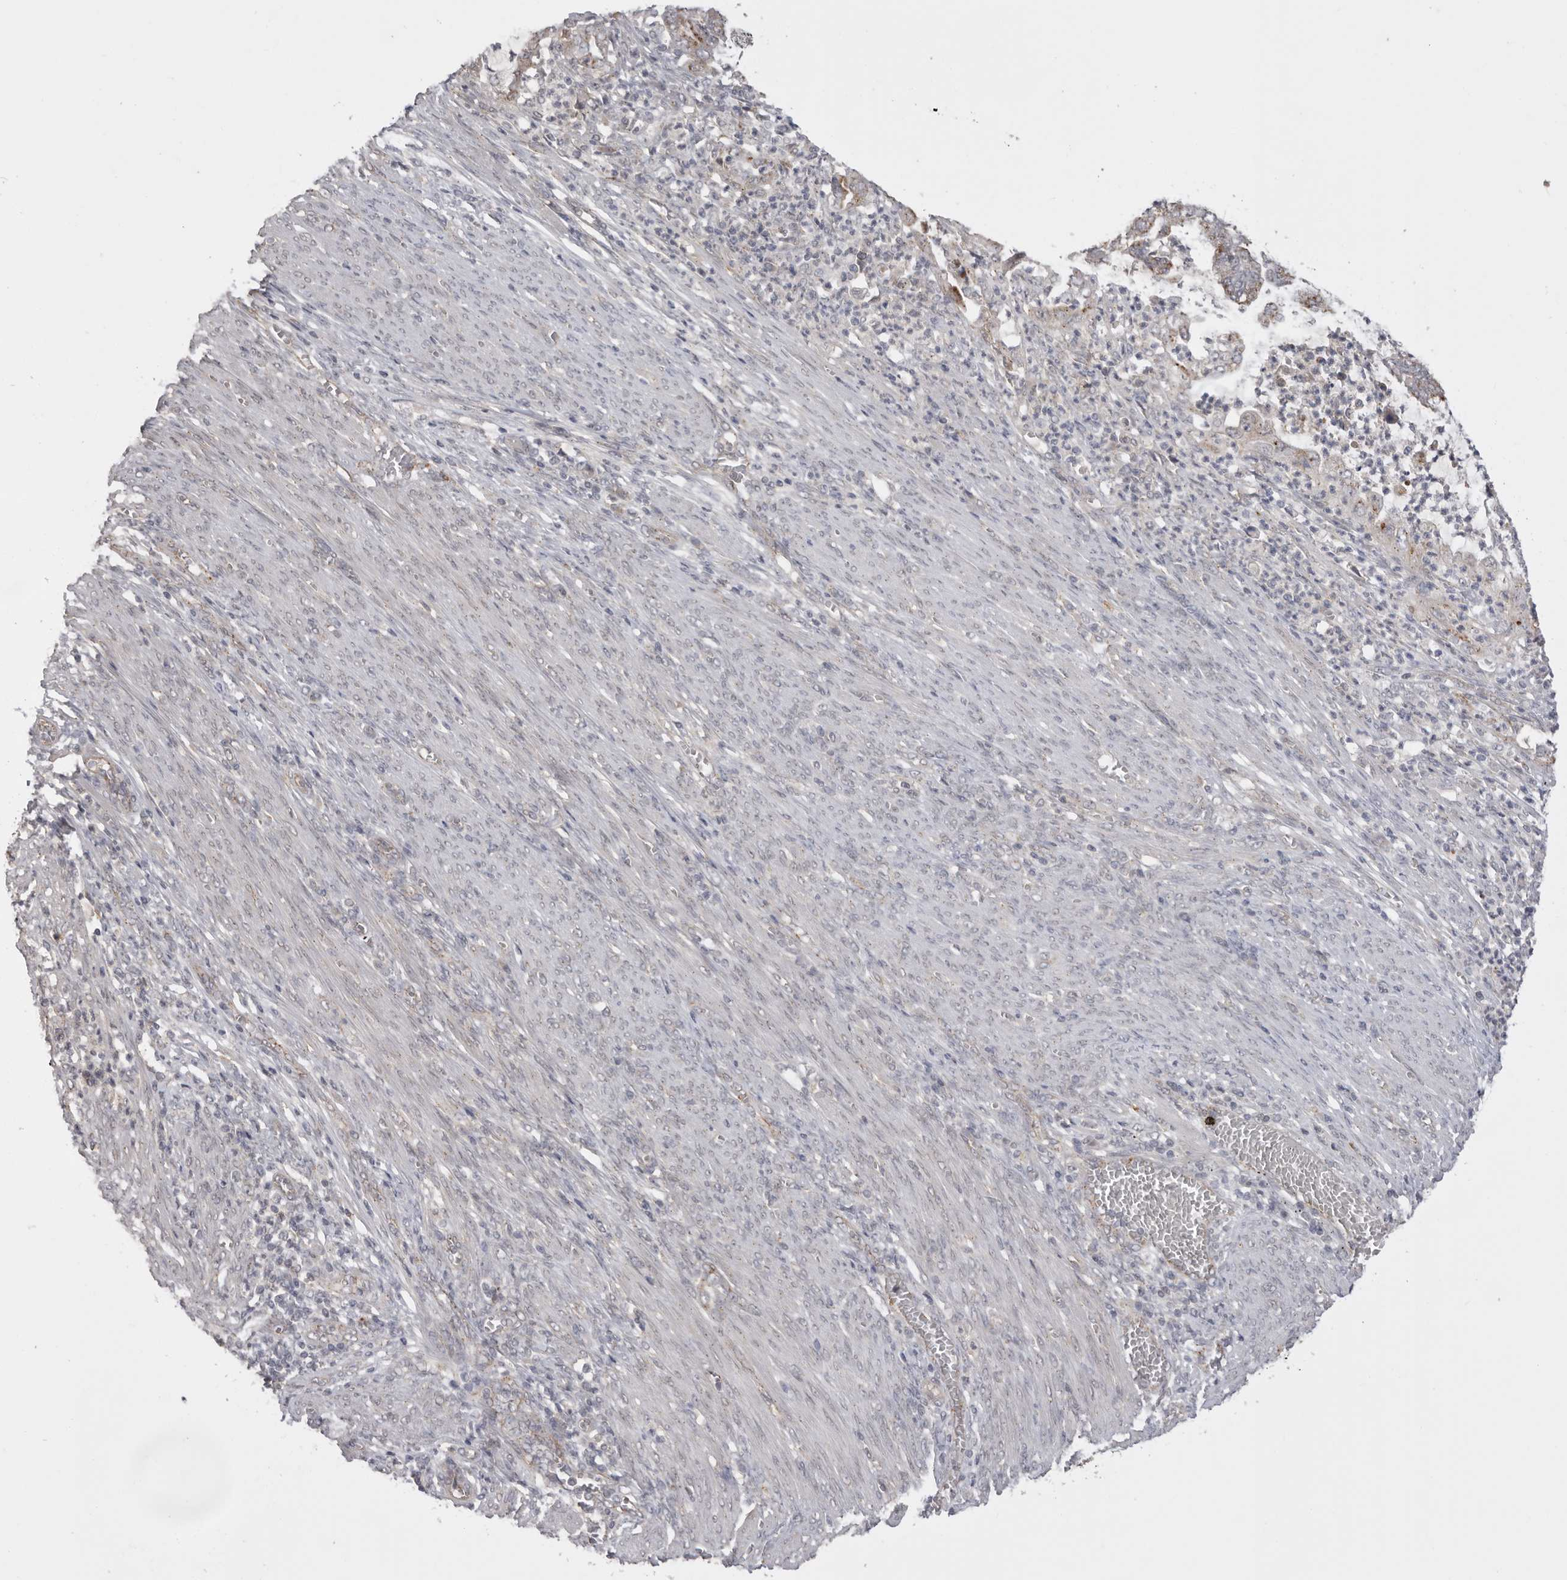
{"staining": {"intensity": "weak", "quantity": "<25%", "location": "cytoplasmic/membranous"}, "tissue": "endometrial cancer", "cell_type": "Tumor cells", "image_type": "cancer", "snomed": [{"axis": "morphology", "description": "Adenocarcinoma, NOS"}, {"axis": "topography", "description": "Endometrium"}], "caption": "Micrograph shows no significant protein positivity in tumor cells of adenocarcinoma (endometrial). Nuclei are stained in blue.", "gene": "TLR3", "patient": {"sex": "female", "age": 49}}